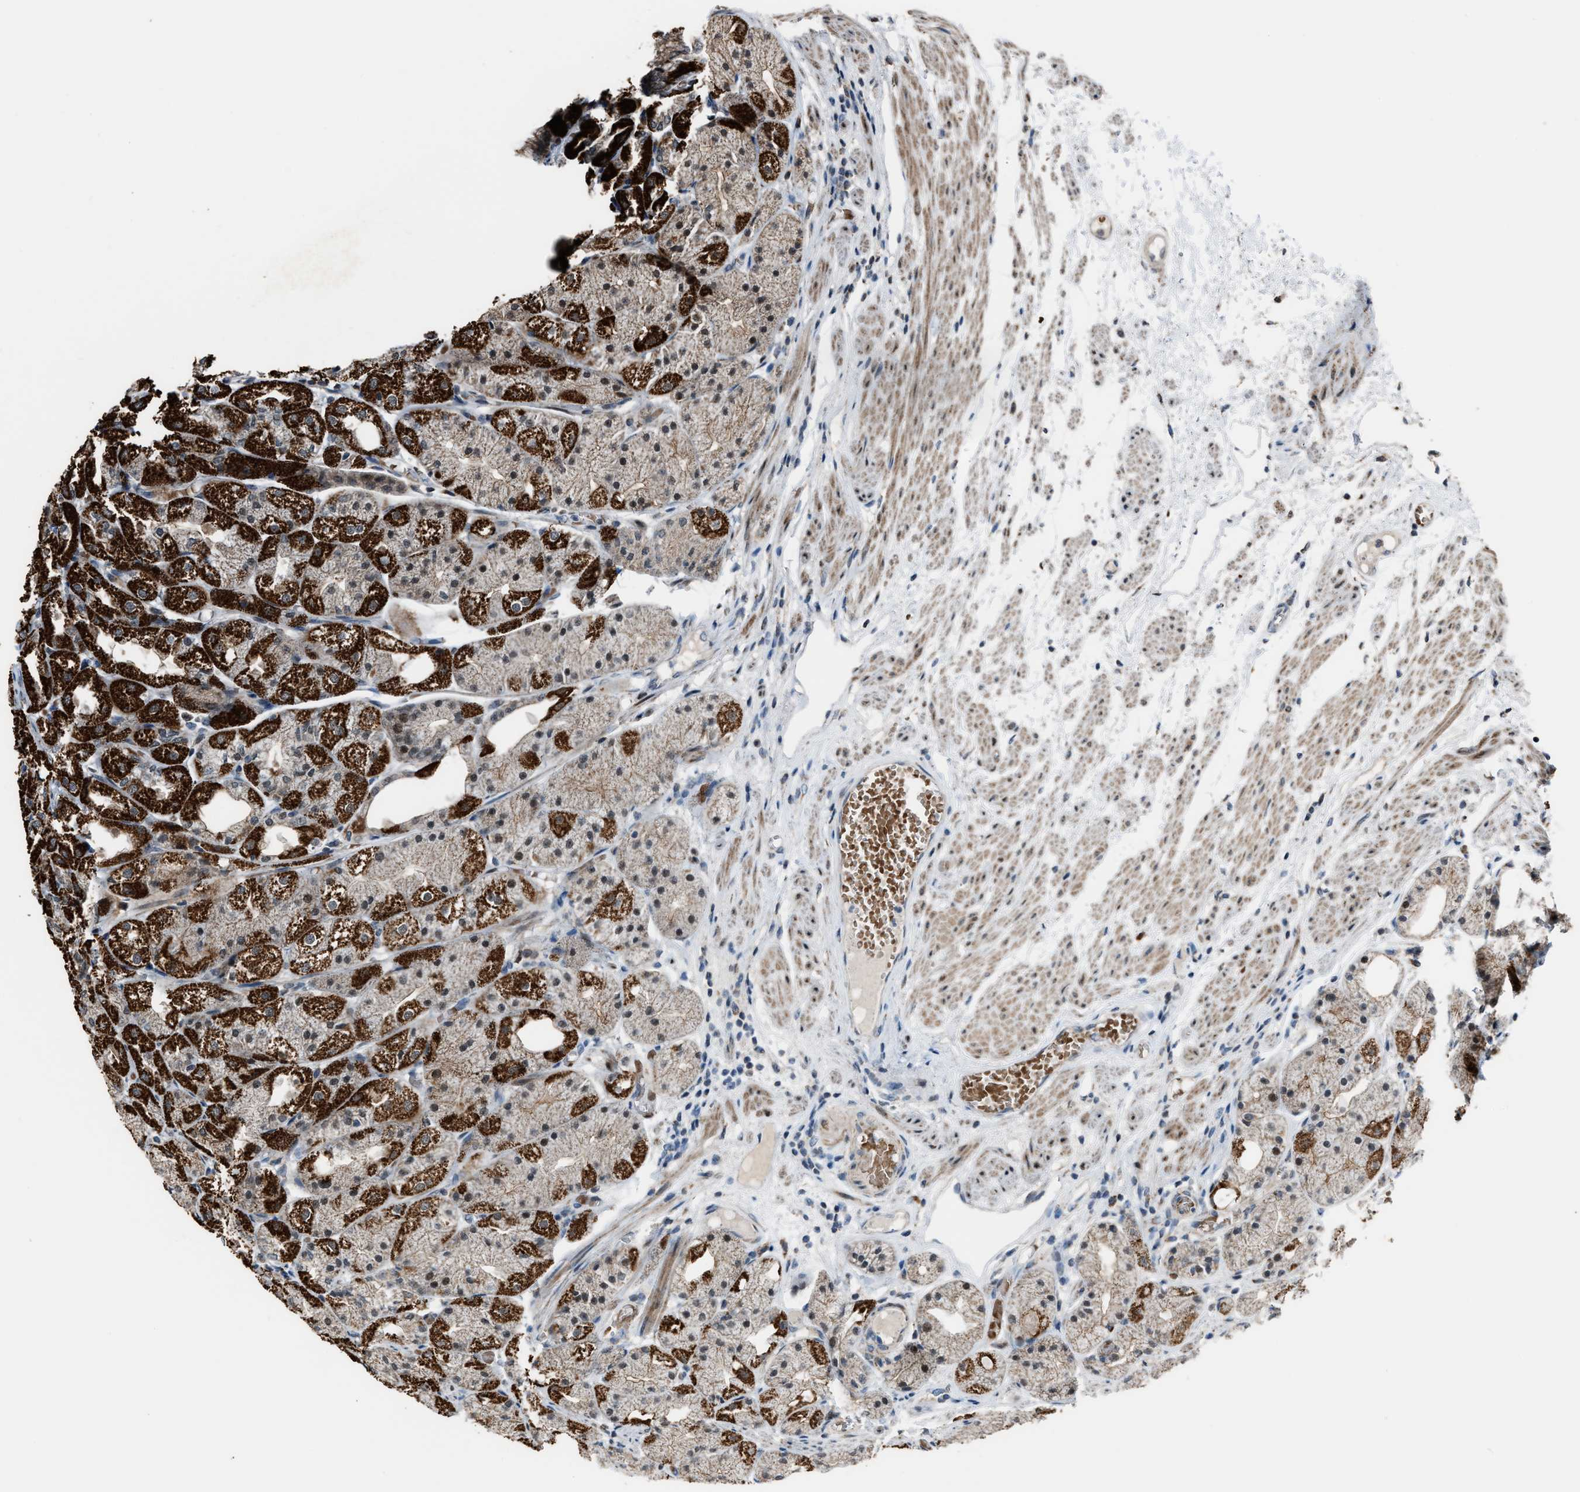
{"staining": {"intensity": "strong", "quantity": "25%-75%", "location": "cytoplasmic/membranous"}, "tissue": "stomach", "cell_type": "Glandular cells", "image_type": "normal", "snomed": [{"axis": "morphology", "description": "Normal tissue, NOS"}, {"axis": "topography", "description": "Stomach, upper"}], "caption": "Immunohistochemistry staining of benign stomach, which reveals high levels of strong cytoplasmic/membranous positivity in about 25%-75% of glandular cells indicating strong cytoplasmic/membranous protein expression. The staining was performed using DAB (brown) for protein detection and nuclei were counterstained in hematoxylin (blue).", "gene": "CHN2", "patient": {"sex": "male", "age": 72}}